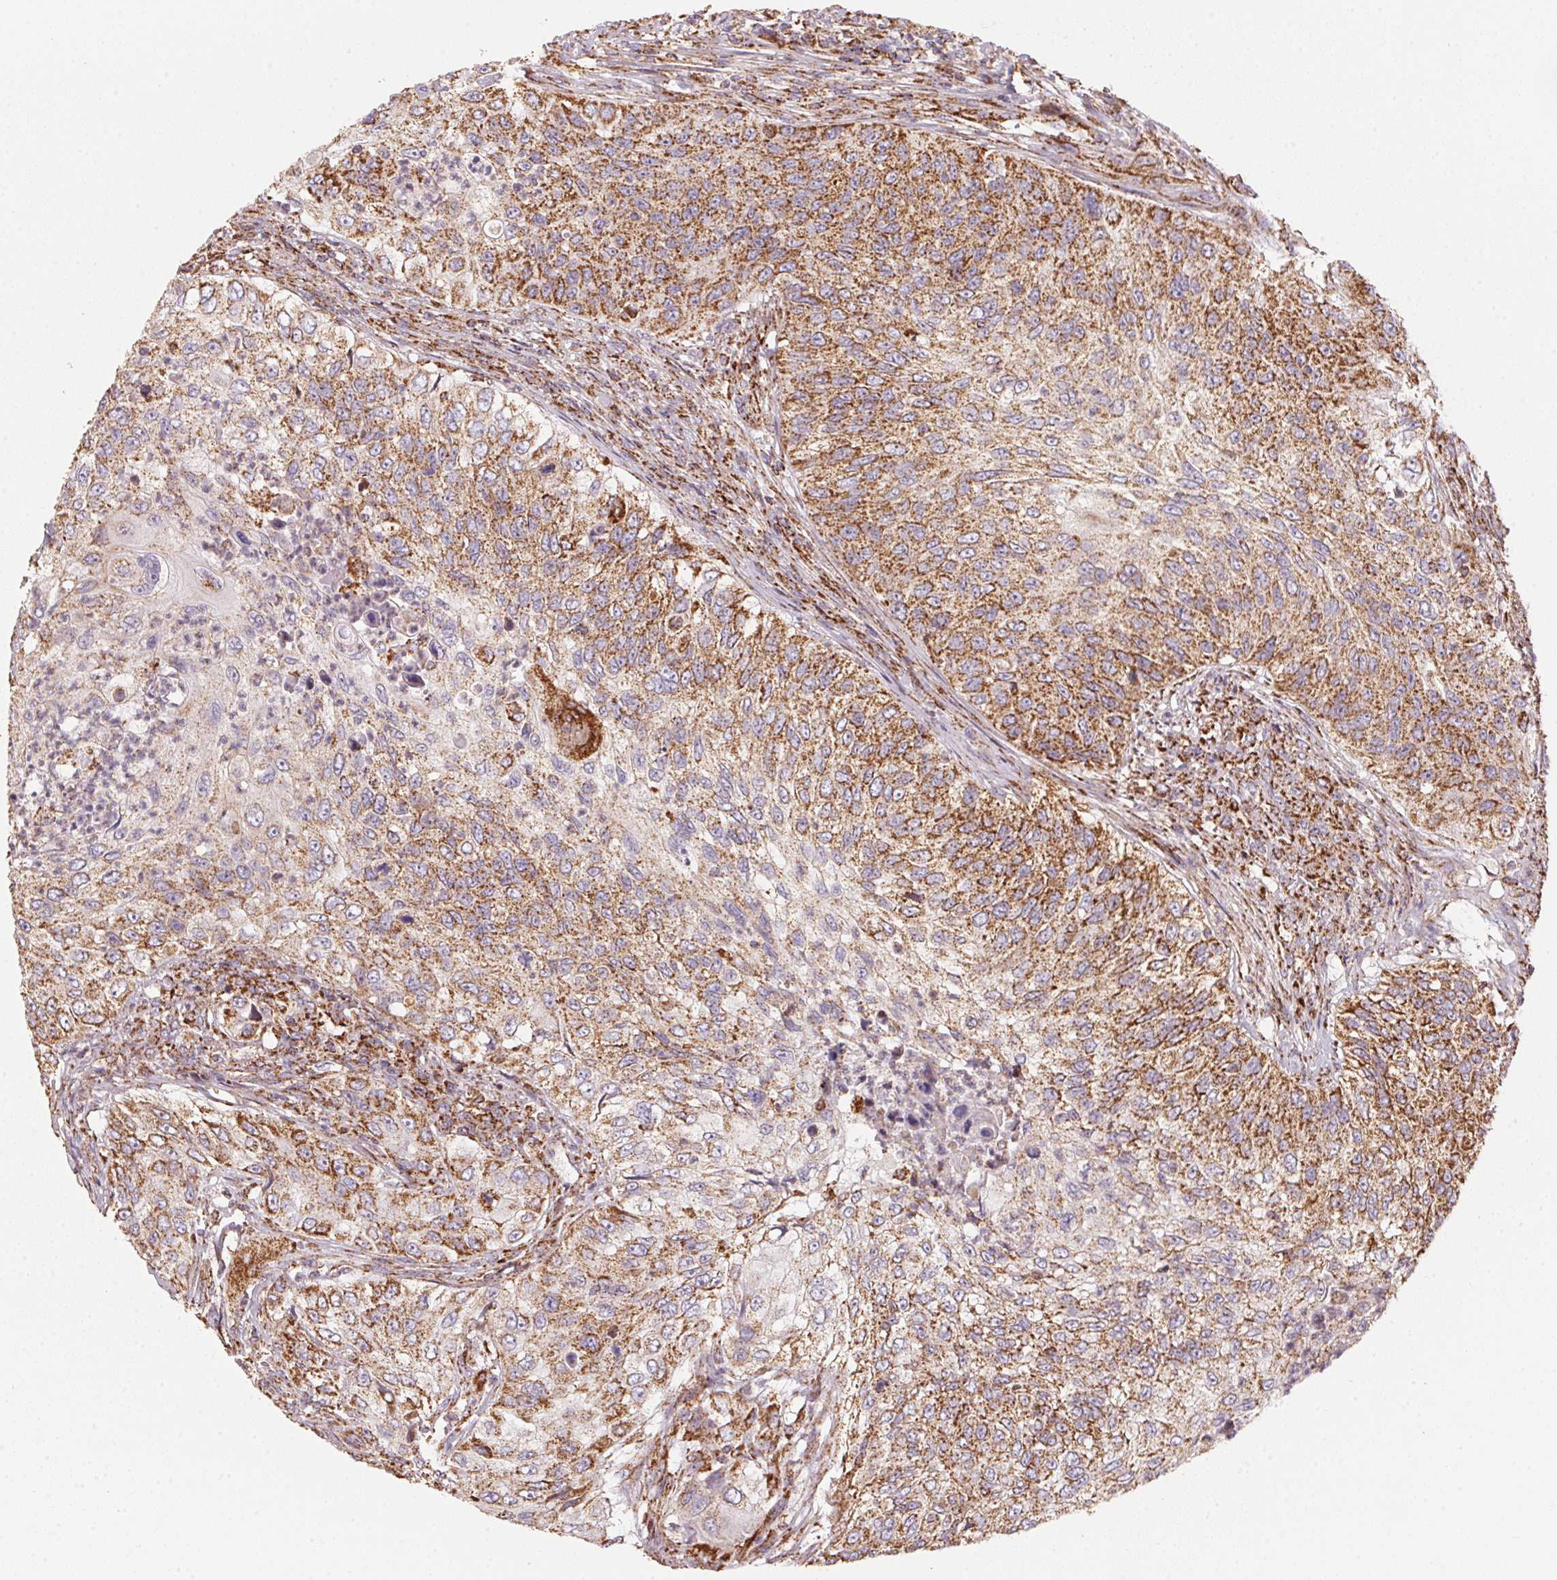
{"staining": {"intensity": "moderate", "quantity": ">75%", "location": "cytoplasmic/membranous"}, "tissue": "urothelial cancer", "cell_type": "Tumor cells", "image_type": "cancer", "snomed": [{"axis": "morphology", "description": "Urothelial carcinoma, High grade"}, {"axis": "topography", "description": "Urinary bladder"}], "caption": "Brown immunohistochemical staining in urothelial cancer shows moderate cytoplasmic/membranous staining in about >75% of tumor cells. Immunohistochemistry stains the protein in brown and the nuclei are stained blue.", "gene": "NDUFS2", "patient": {"sex": "female", "age": 60}}